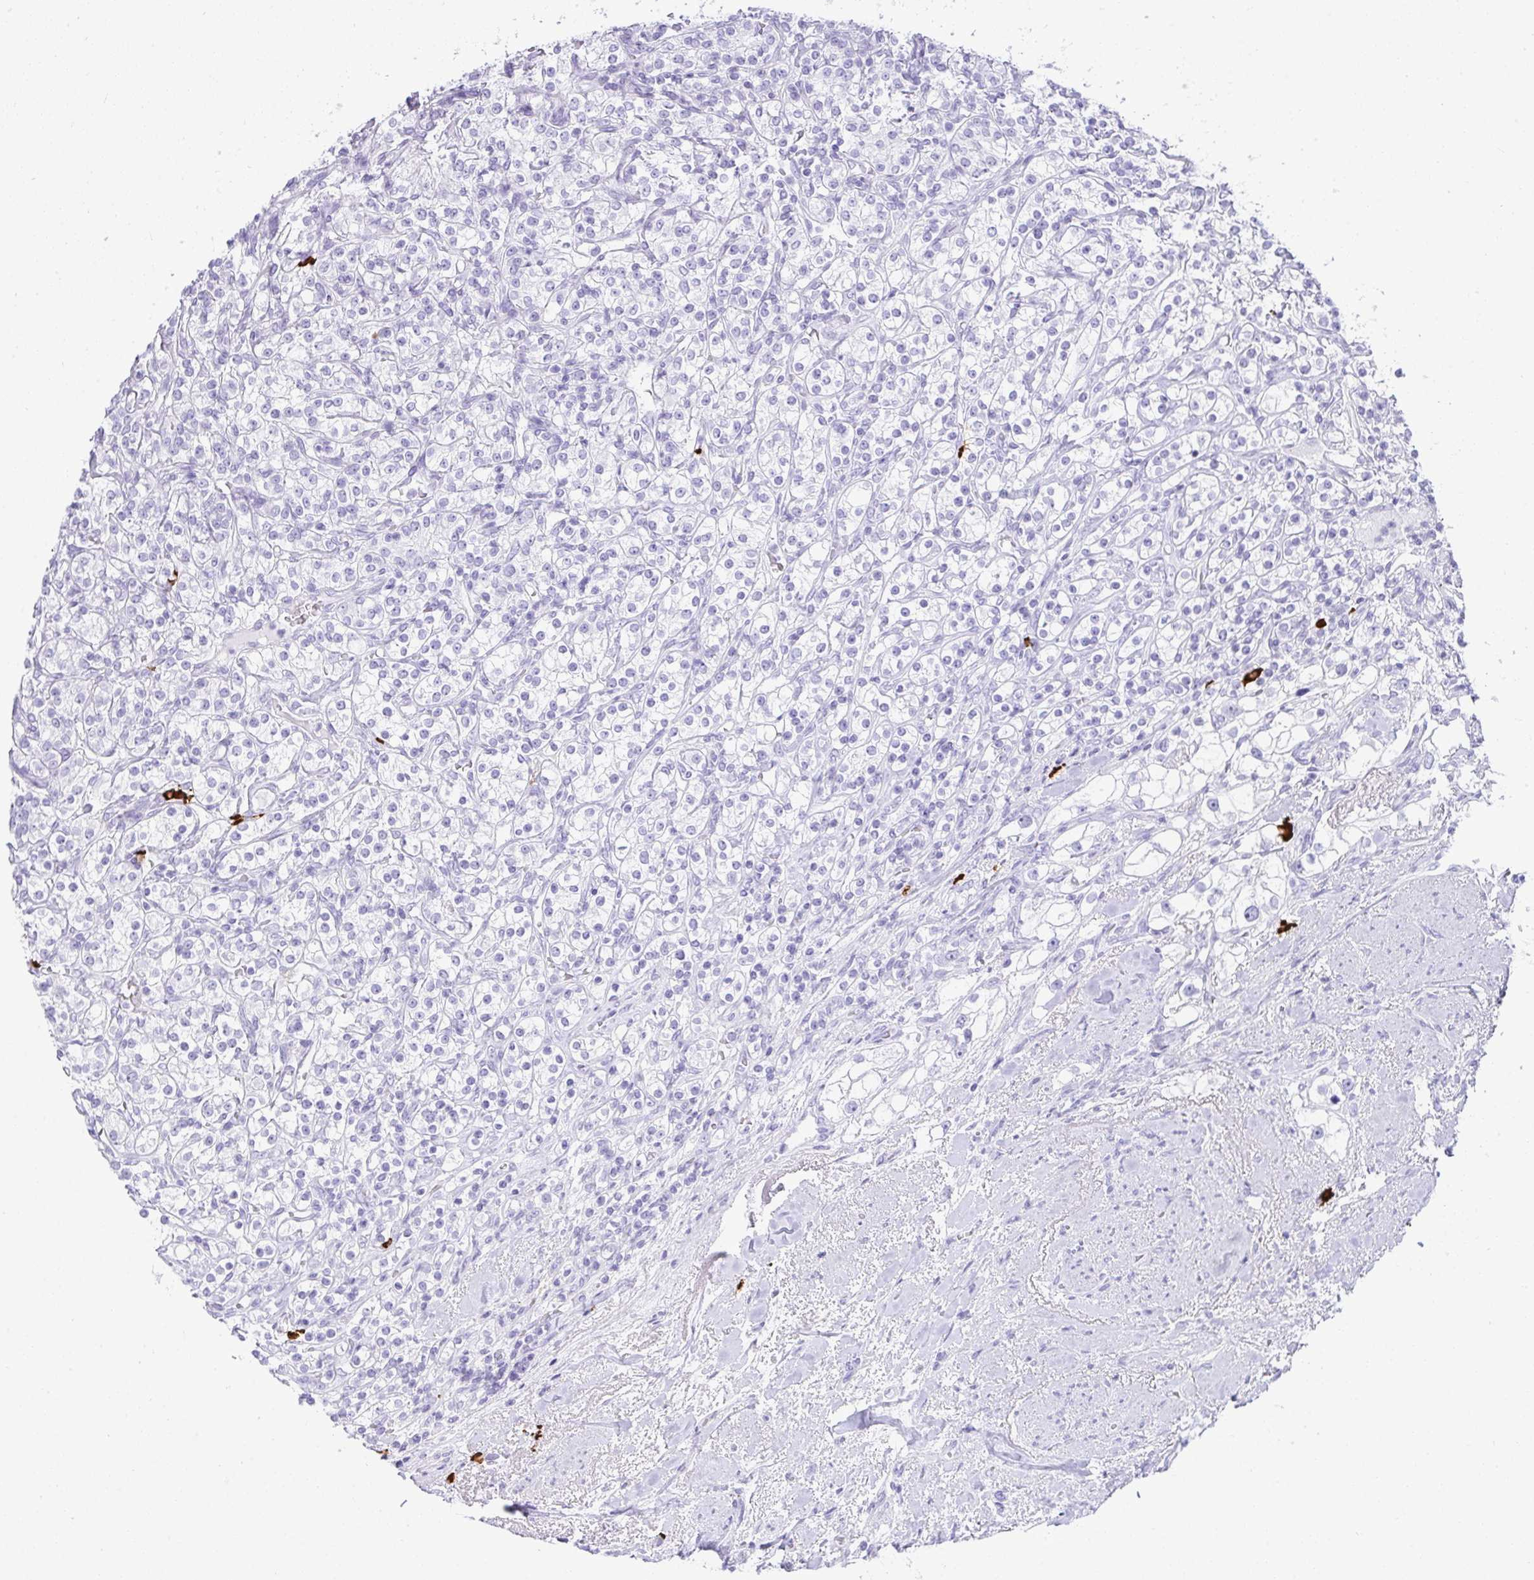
{"staining": {"intensity": "negative", "quantity": "none", "location": "none"}, "tissue": "renal cancer", "cell_type": "Tumor cells", "image_type": "cancer", "snomed": [{"axis": "morphology", "description": "Adenocarcinoma, NOS"}, {"axis": "topography", "description": "Kidney"}], "caption": "Protein analysis of renal adenocarcinoma exhibits no significant positivity in tumor cells.", "gene": "CDADC1", "patient": {"sex": "male", "age": 77}}